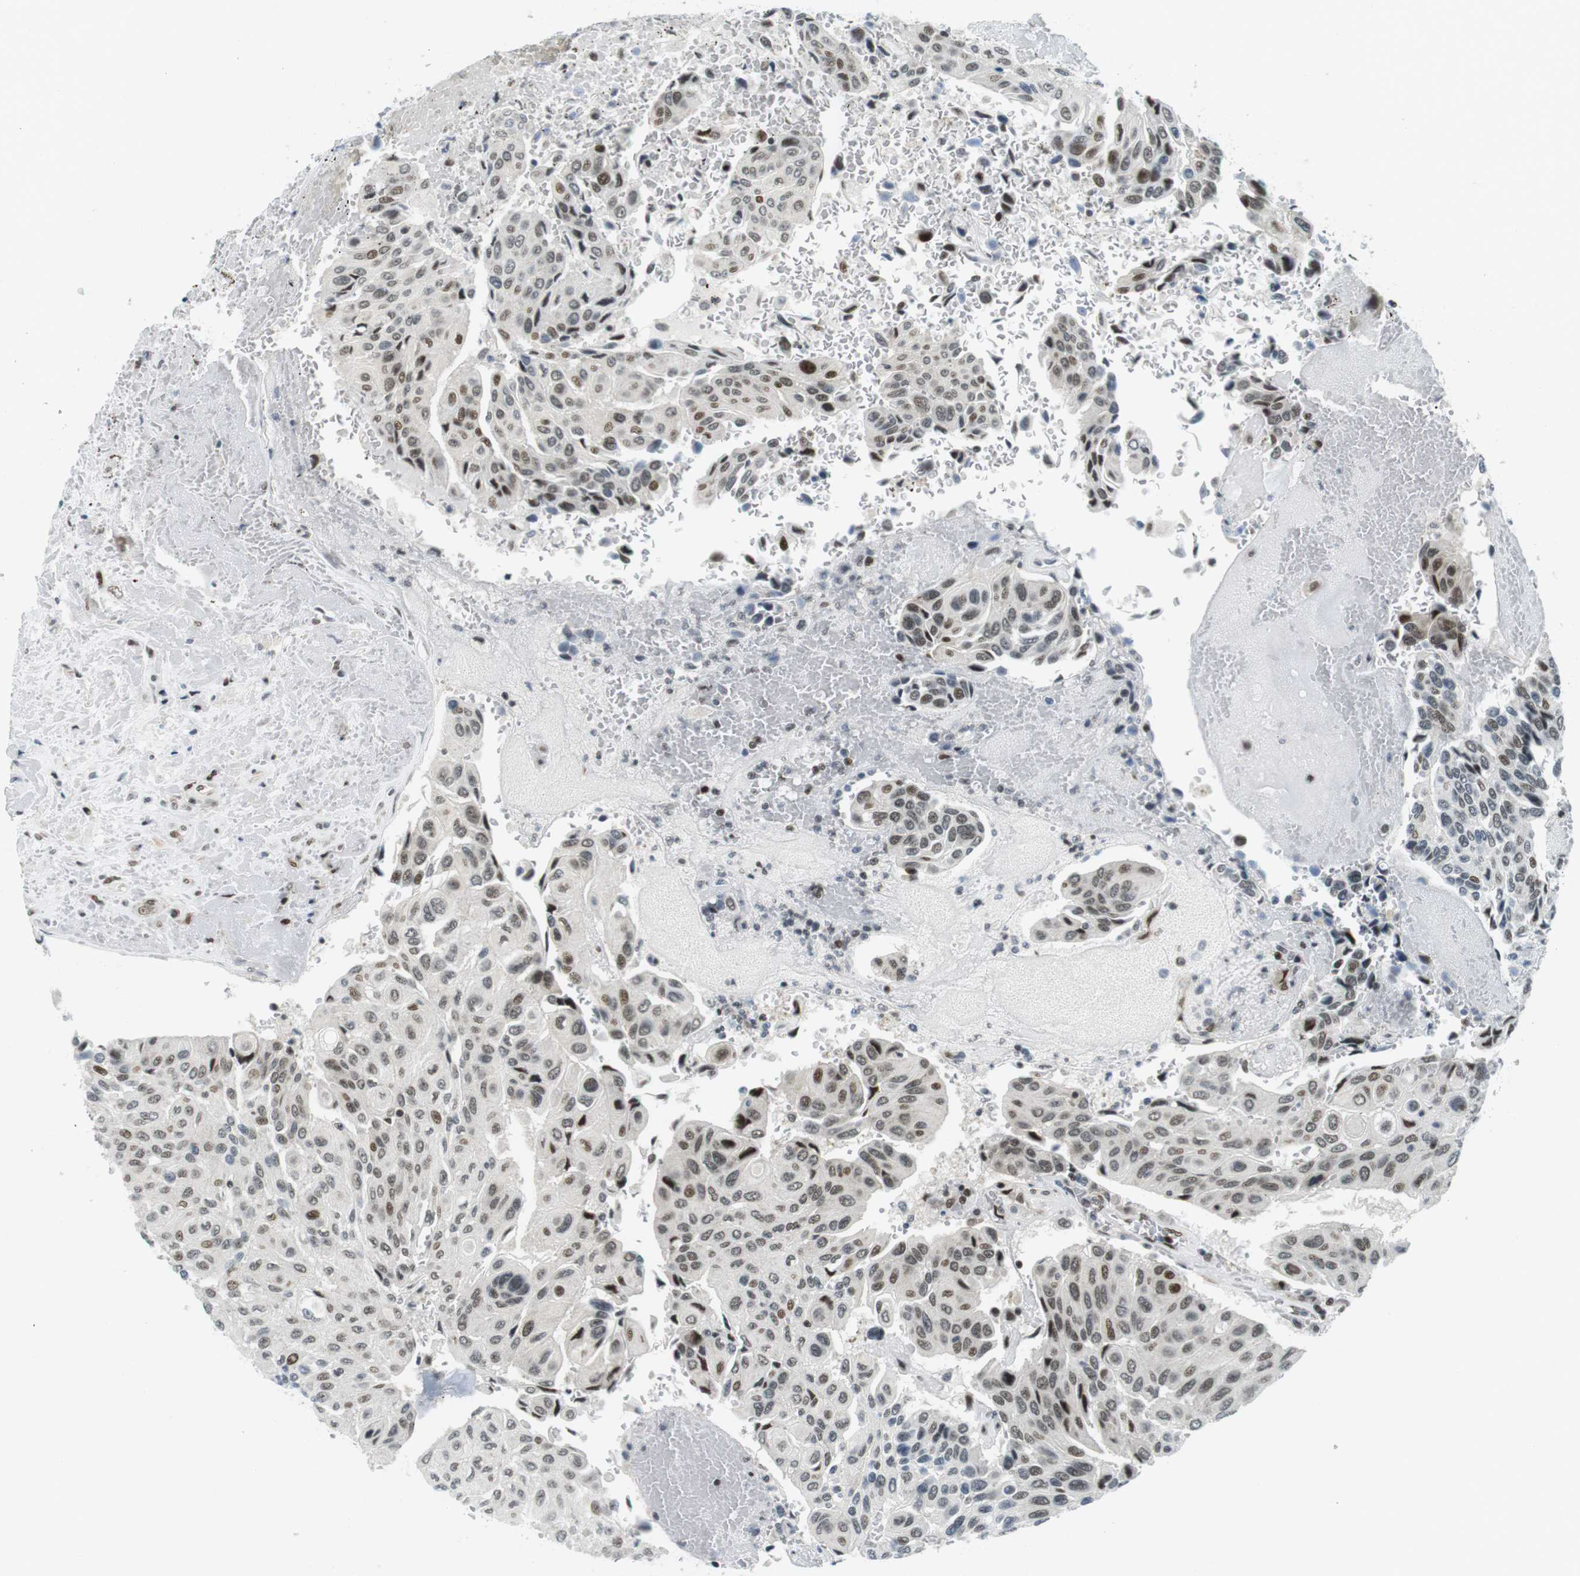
{"staining": {"intensity": "moderate", "quantity": "25%-75%", "location": "nuclear"}, "tissue": "urothelial cancer", "cell_type": "Tumor cells", "image_type": "cancer", "snomed": [{"axis": "morphology", "description": "Urothelial carcinoma, High grade"}, {"axis": "topography", "description": "Urinary bladder"}], "caption": "Moderate nuclear staining for a protein is seen in approximately 25%-75% of tumor cells of urothelial cancer using immunohistochemistry (IHC).", "gene": "CDC27", "patient": {"sex": "male", "age": 66}}